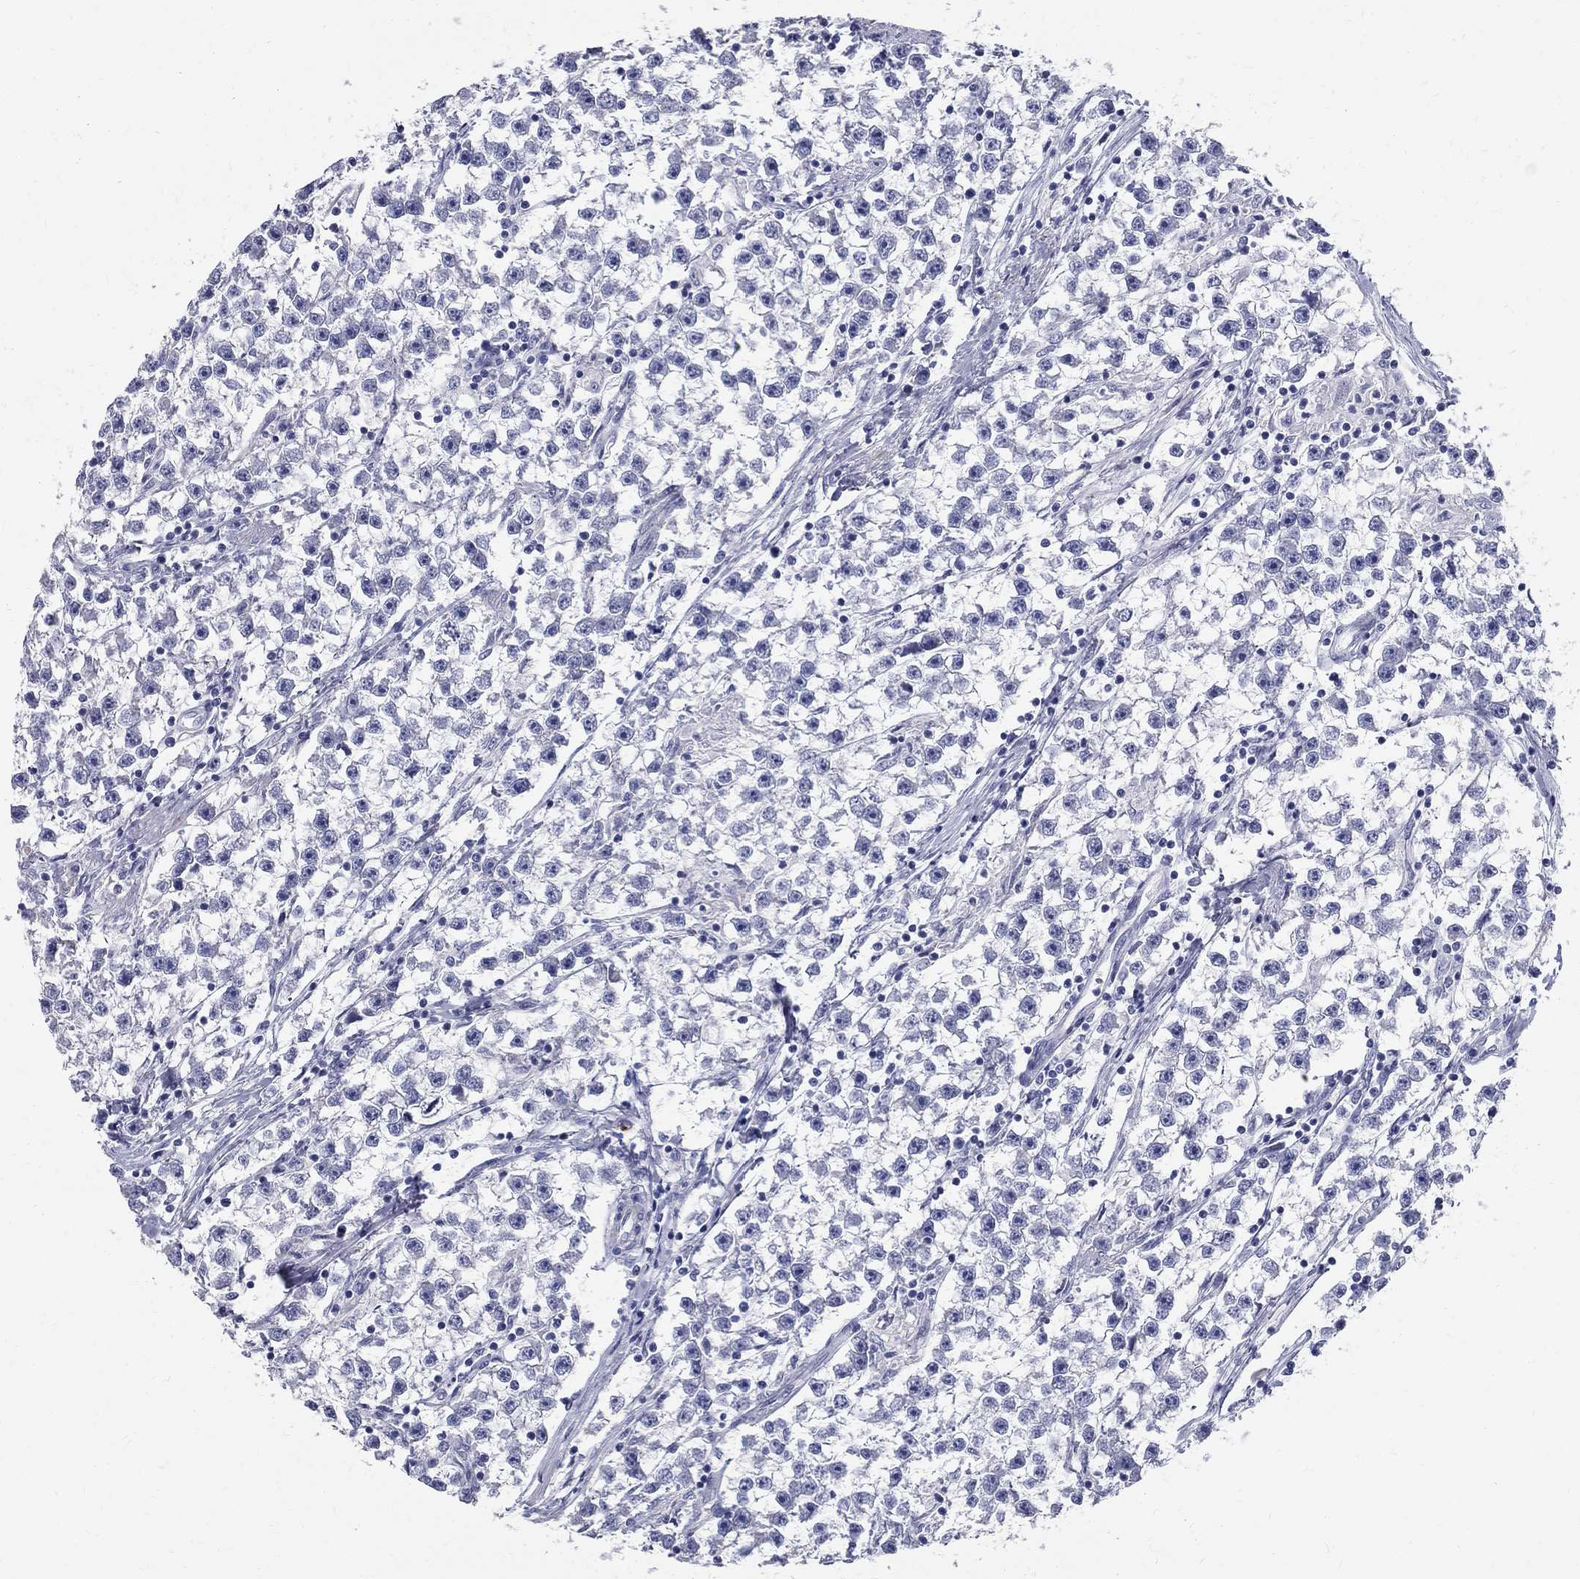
{"staining": {"intensity": "negative", "quantity": "none", "location": "none"}, "tissue": "testis cancer", "cell_type": "Tumor cells", "image_type": "cancer", "snomed": [{"axis": "morphology", "description": "Seminoma, NOS"}, {"axis": "topography", "description": "Testis"}], "caption": "Testis cancer (seminoma) stained for a protein using IHC displays no staining tumor cells.", "gene": "TGM4", "patient": {"sex": "male", "age": 59}}